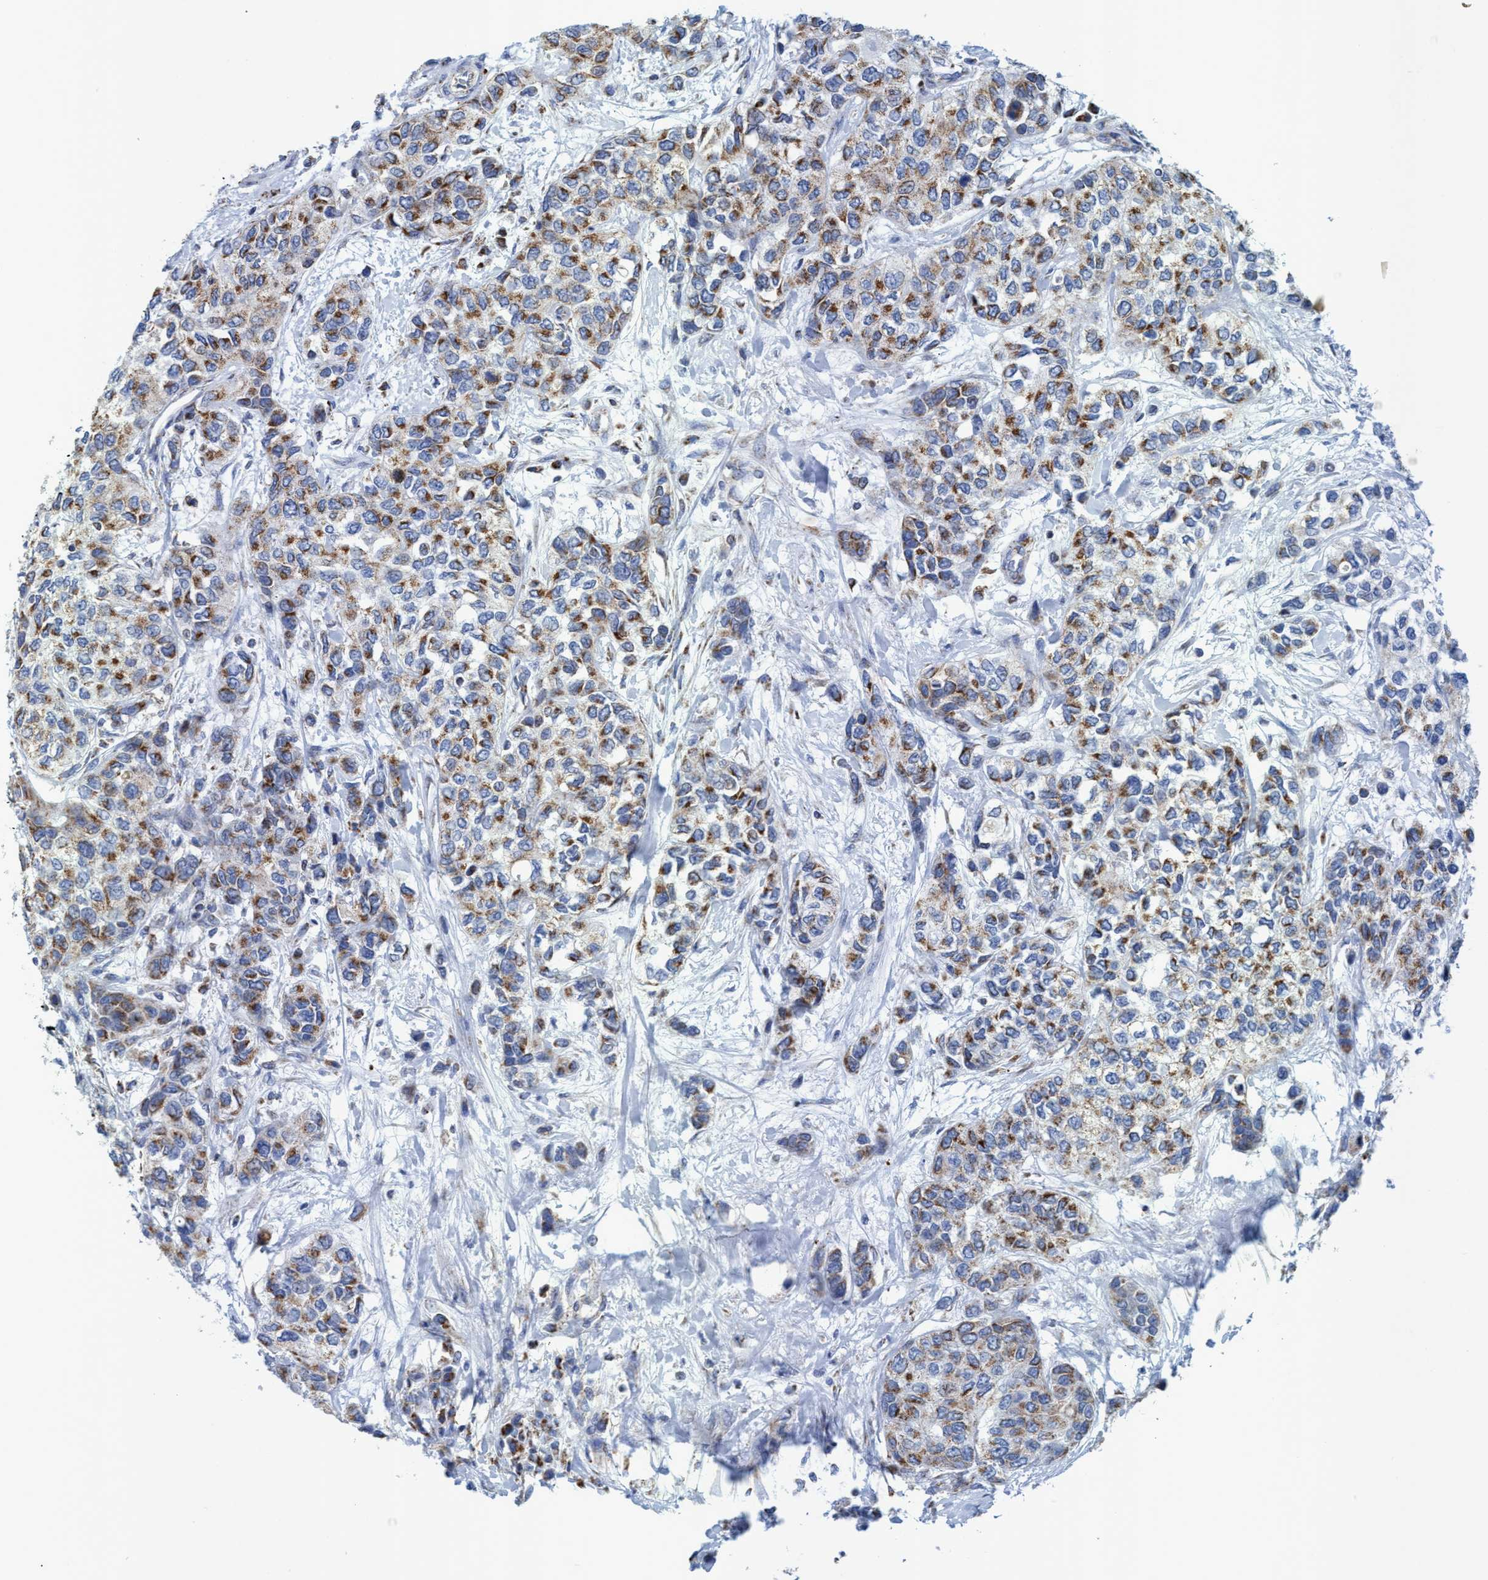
{"staining": {"intensity": "moderate", "quantity": ">75%", "location": "cytoplasmic/membranous"}, "tissue": "urothelial cancer", "cell_type": "Tumor cells", "image_type": "cancer", "snomed": [{"axis": "morphology", "description": "Urothelial carcinoma, High grade"}, {"axis": "topography", "description": "Urinary bladder"}], "caption": "Brown immunohistochemical staining in urothelial carcinoma (high-grade) shows moderate cytoplasmic/membranous expression in about >75% of tumor cells.", "gene": "GGA3", "patient": {"sex": "female", "age": 56}}